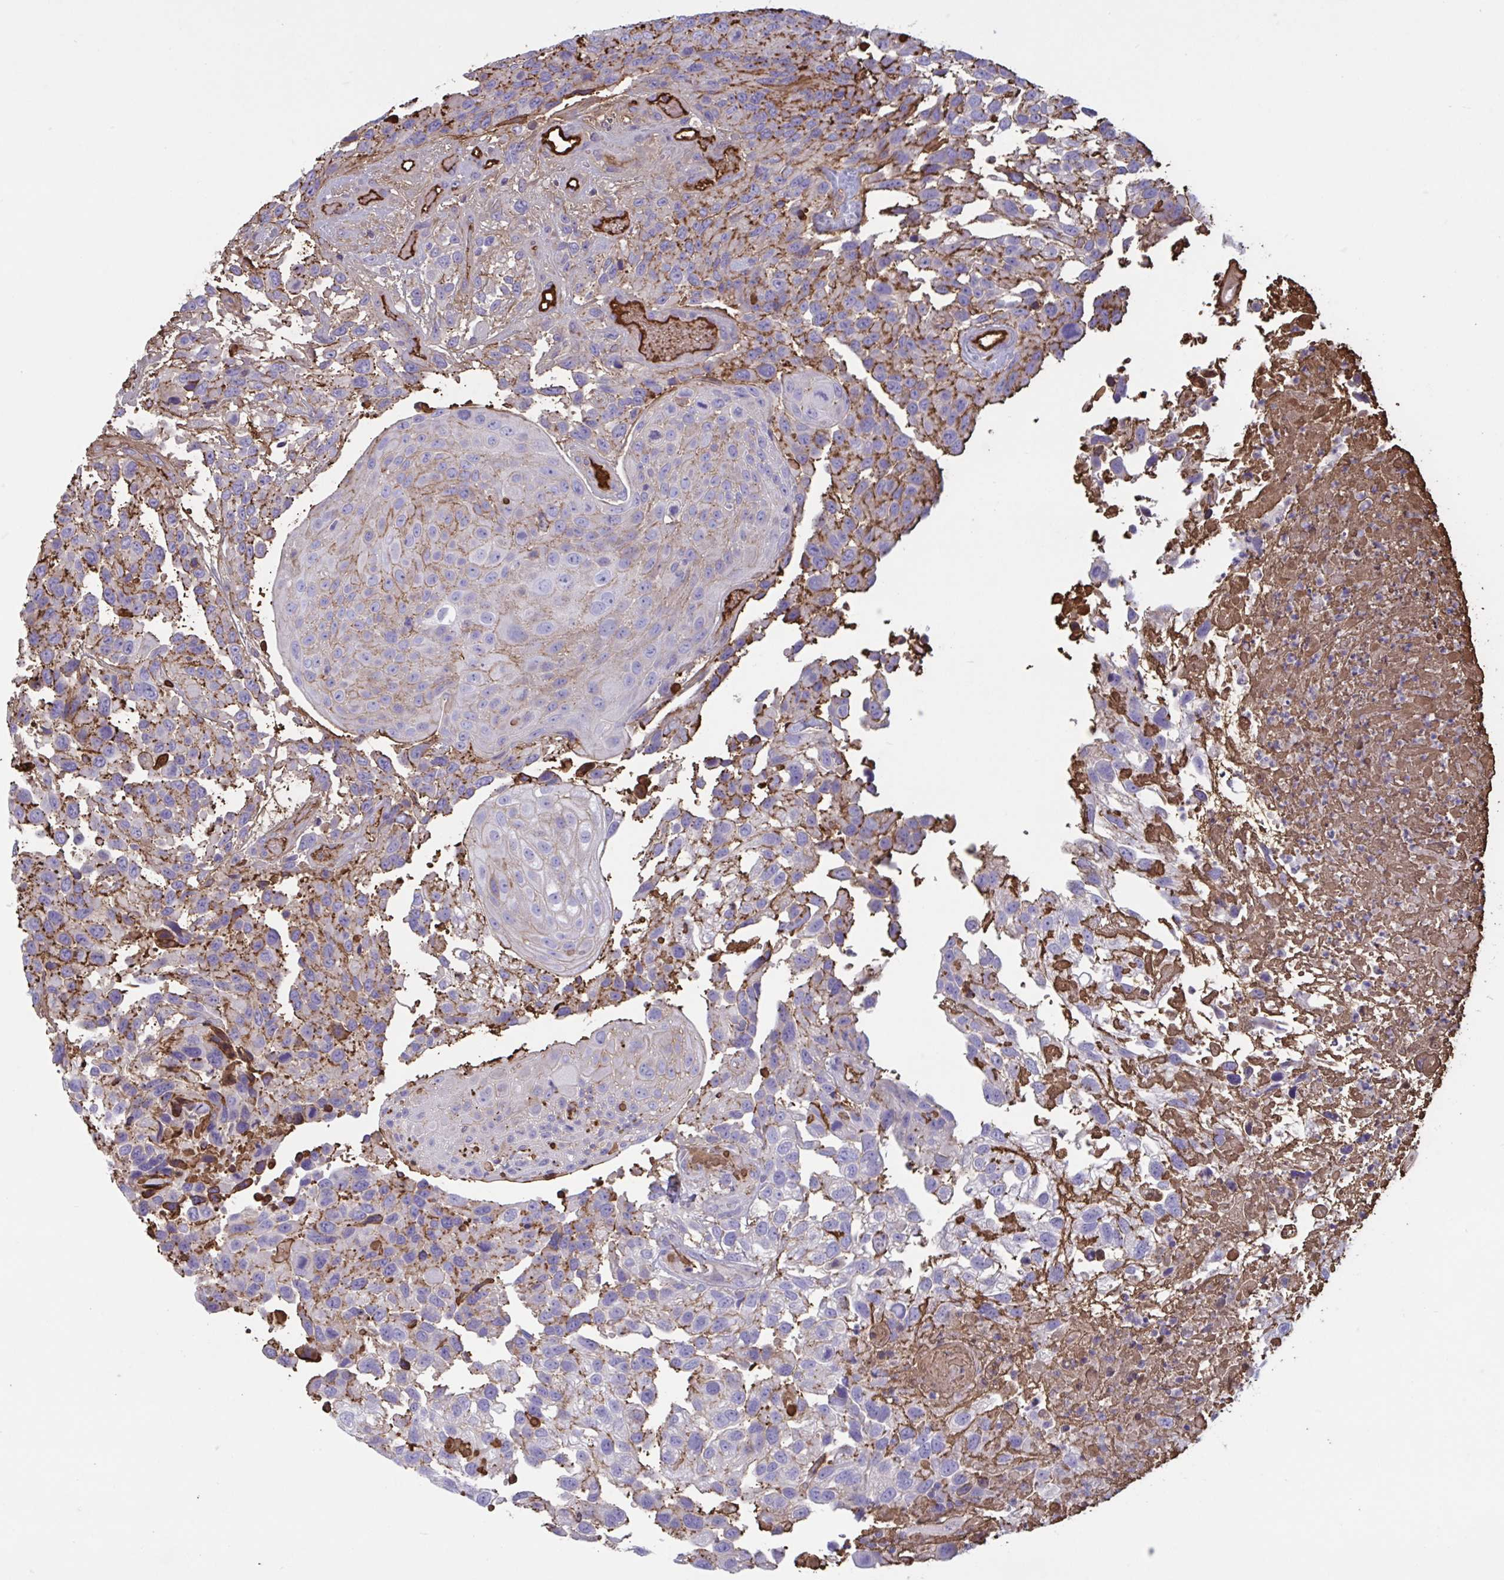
{"staining": {"intensity": "weak", "quantity": "<25%", "location": "cytoplasmic/membranous"}, "tissue": "urothelial cancer", "cell_type": "Tumor cells", "image_type": "cancer", "snomed": [{"axis": "morphology", "description": "Urothelial carcinoma, High grade"}, {"axis": "topography", "description": "Urinary bladder"}], "caption": "Immunohistochemical staining of high-grade urothelial carcinoma exhibits no significant staining in tumor cells.", "gene": "IL1R1", "patient": {"sex": "female", "age": 70}}